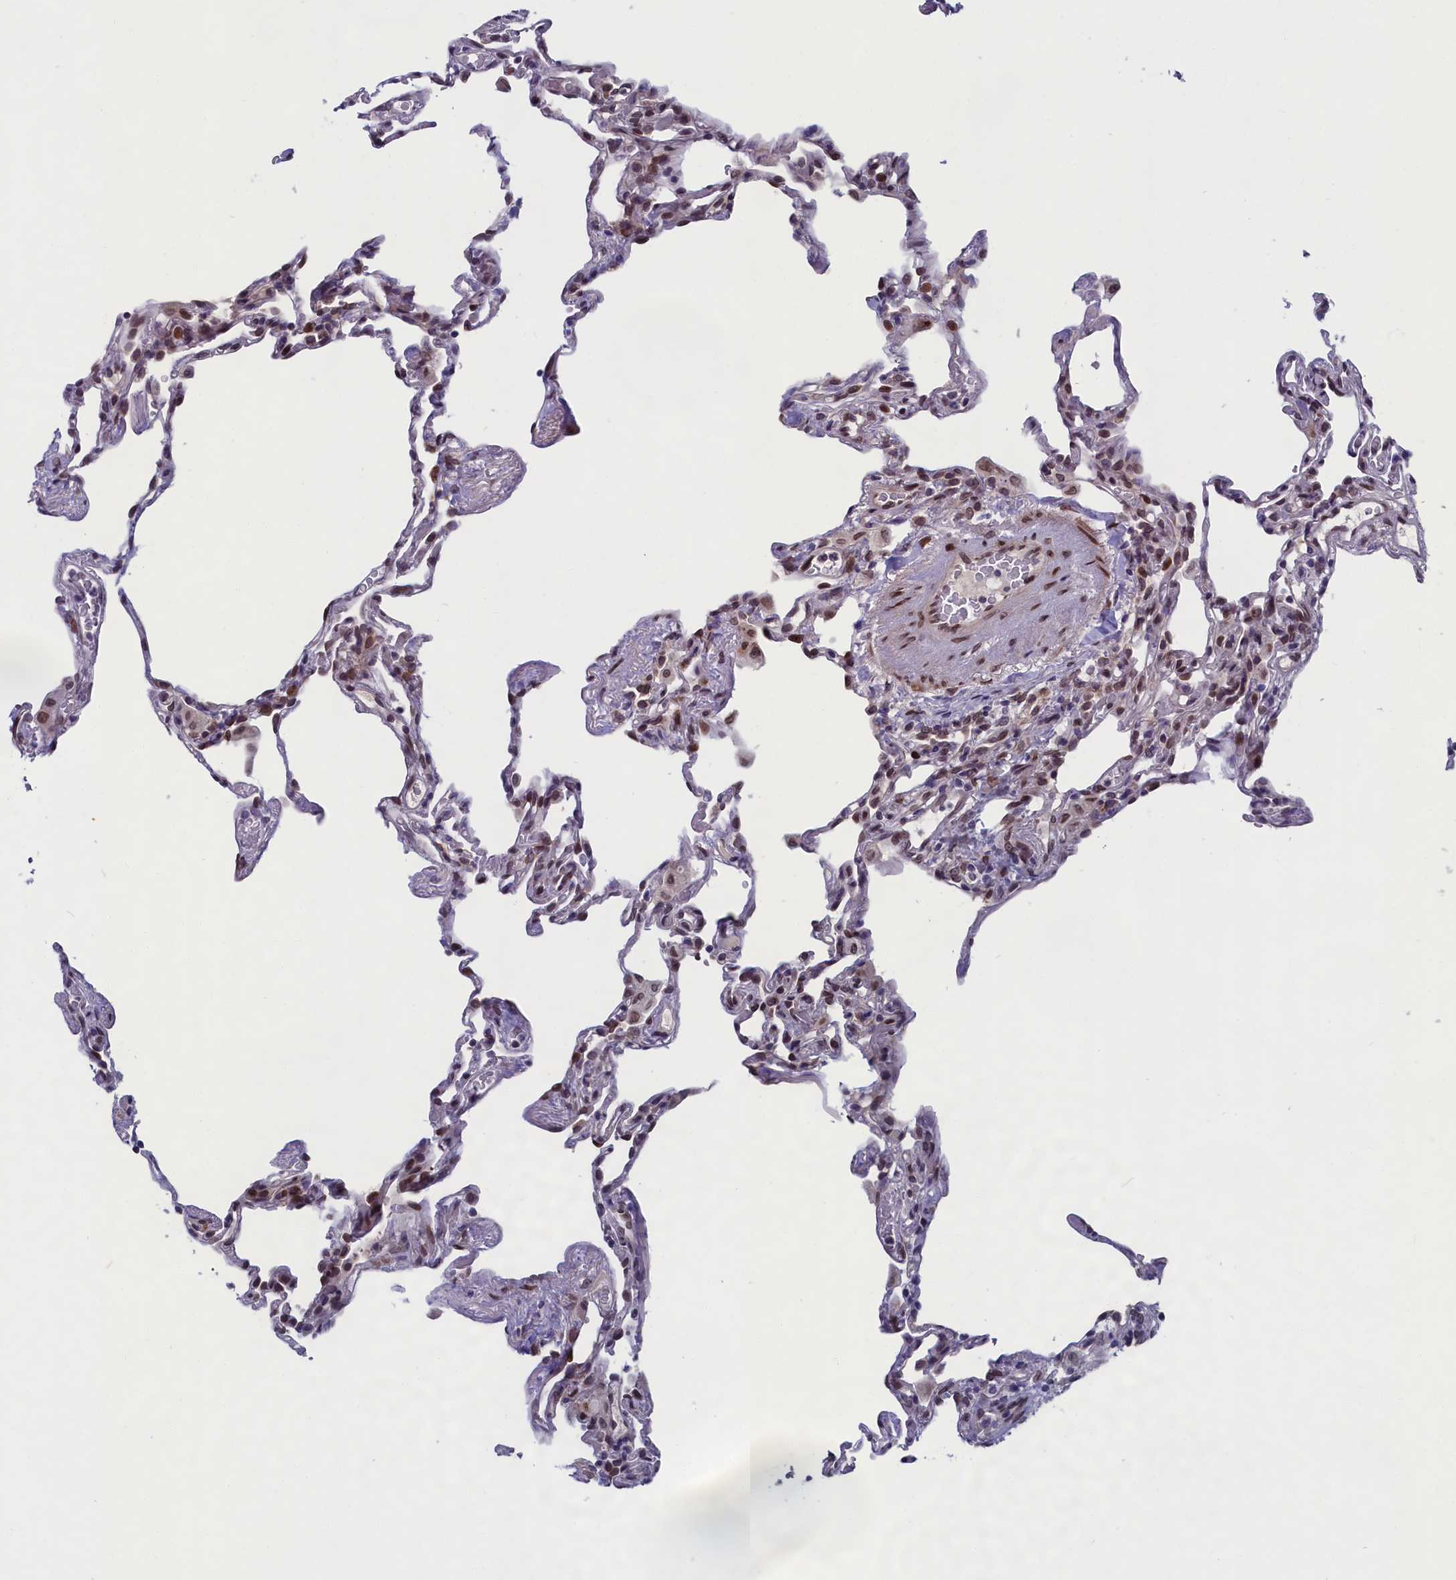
{"staining": {"intensity": "weak", "quantity": "25%-75%", "location": "nuclear"}, "tissue": "lung", "cell_type": "Alveolar cells", "image_type": "normal", "snomed": [{"axis": "morphology", "description": "Normal tissue, NOS"}, {"axis": "topography", "description": "Lung"}], "caption": "Immunohistochemistry of normal human lung demonstrates low levels of weak nuclear staining in approximately 25%-75% of alveolar cells. Immunohistochemistry stains the protein of interest in brown and the nuclei are stained blue.", "gene": "GPSM1", "patient": {"sex": "male", "age": 59}}